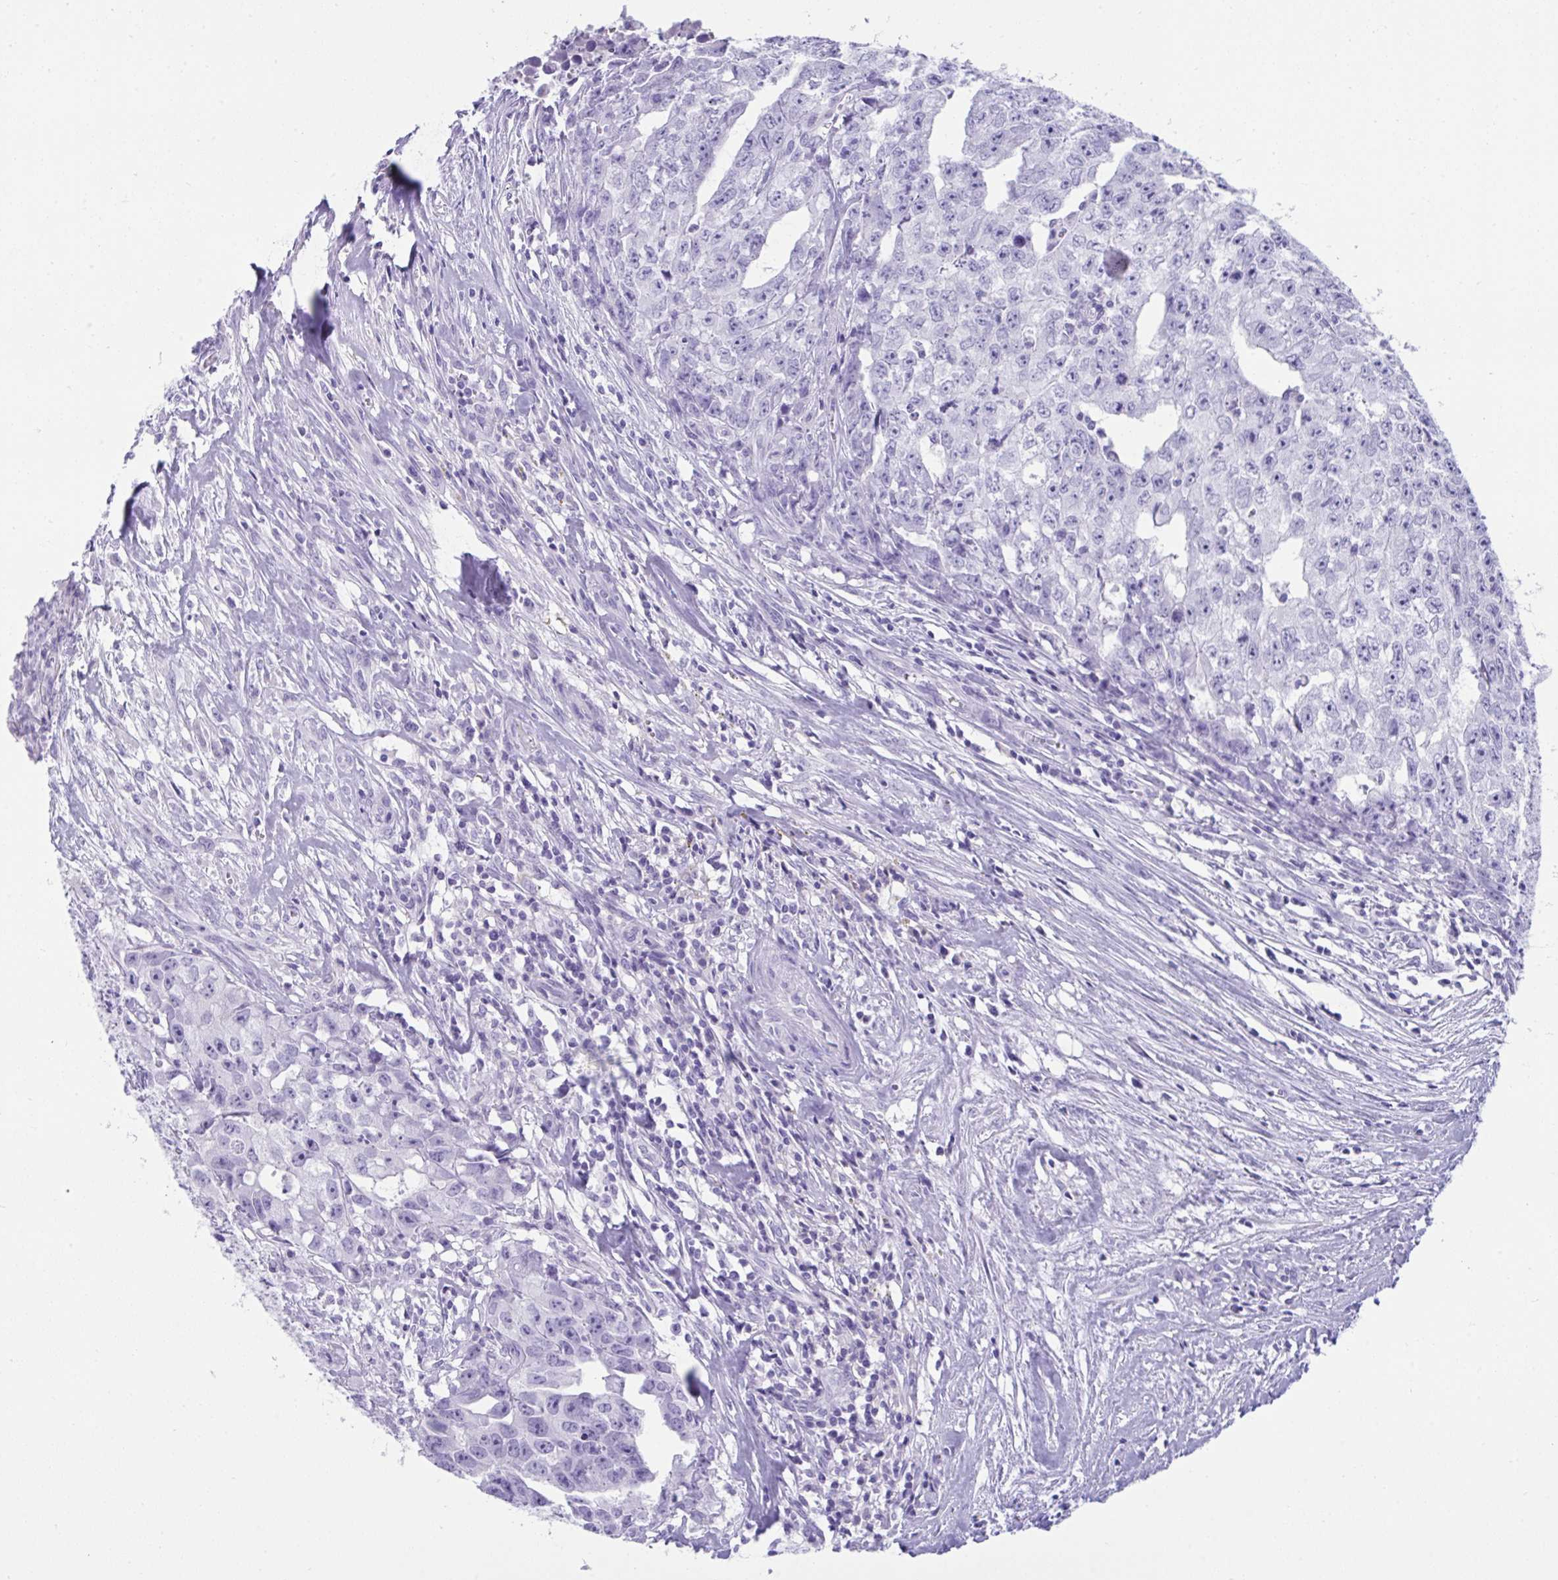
{"staining": {"intensity": "negative", "quantity": "none", "location": "none"}, "tissue": "testis cancer", "cell_type": "Tumor cells", "image_type": "cancer", "snomed": [{"axis": "morphology", "description": "Carcinoma, Embryonal, NOS"}, {"axis": "morphology", "description": "Teratoma, malignant, NOS"}, {"axis": "topography", "description": "Testis"}], "caption": "The image exhibits no staining of tumor cells in teratoma (malignant) (testis).", "gene": "PSCA", "patient": {"sex": "male", "age": 24}}